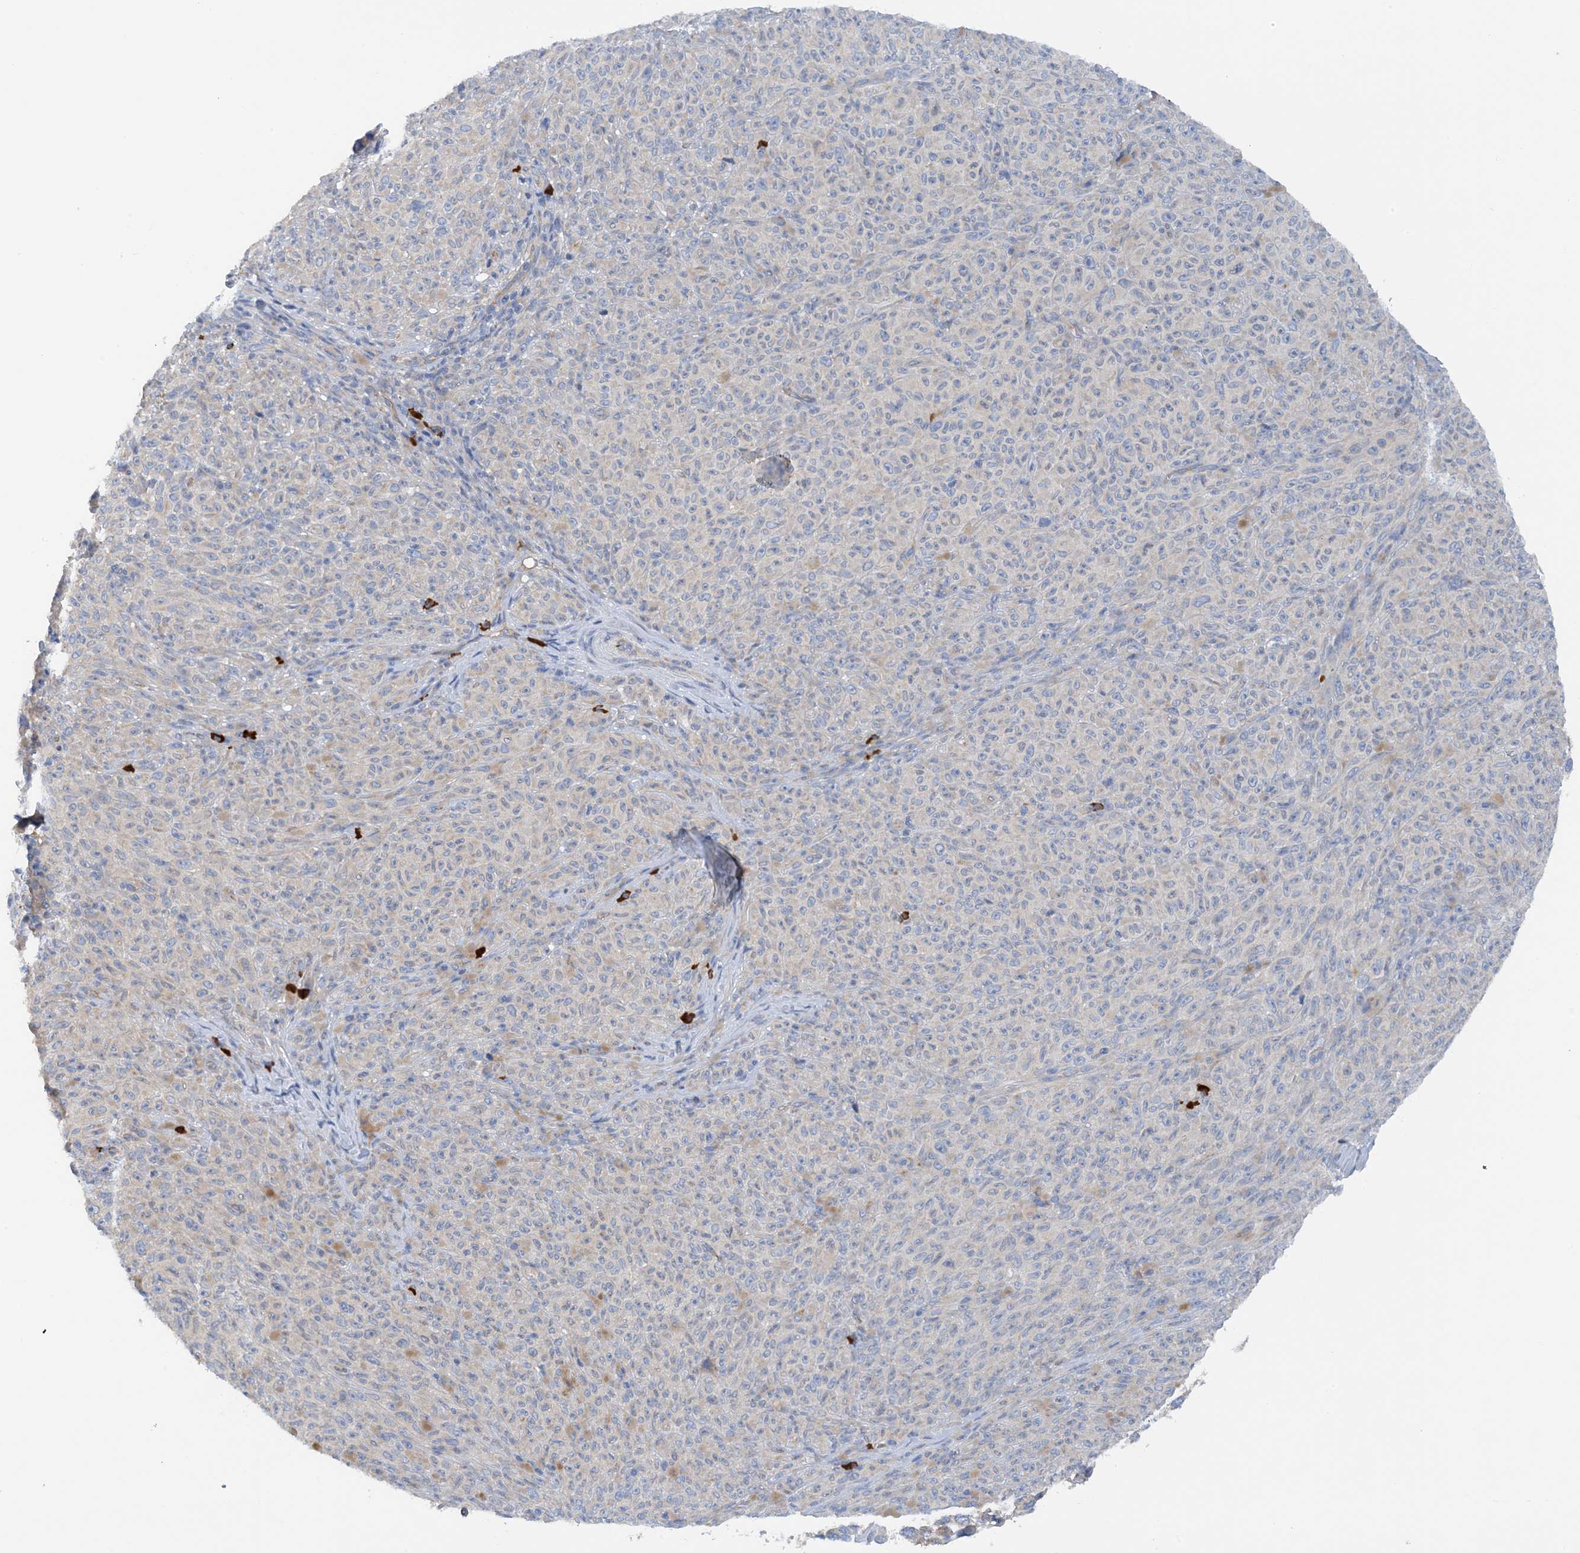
{"staining": {"intensity": "negative", "quantity": "none", "location": "none"}, "tissue": "melanoma", "cell_type": "Tumor cells", "image_type": "cancer", "snomed": [{"axis": "morphology", "description": "Malignant melanoma, NOS"}, {"axis": "topography", "description": "Skin"}], "caption": "Immunohistochemistry (IHC) image of neoplastic tissue: human melanoma stained with DAB reveals no significant protein expression in tumor cells.", "gene": "SLC5A11", "patient": {"sex": "female", "age": 82}}